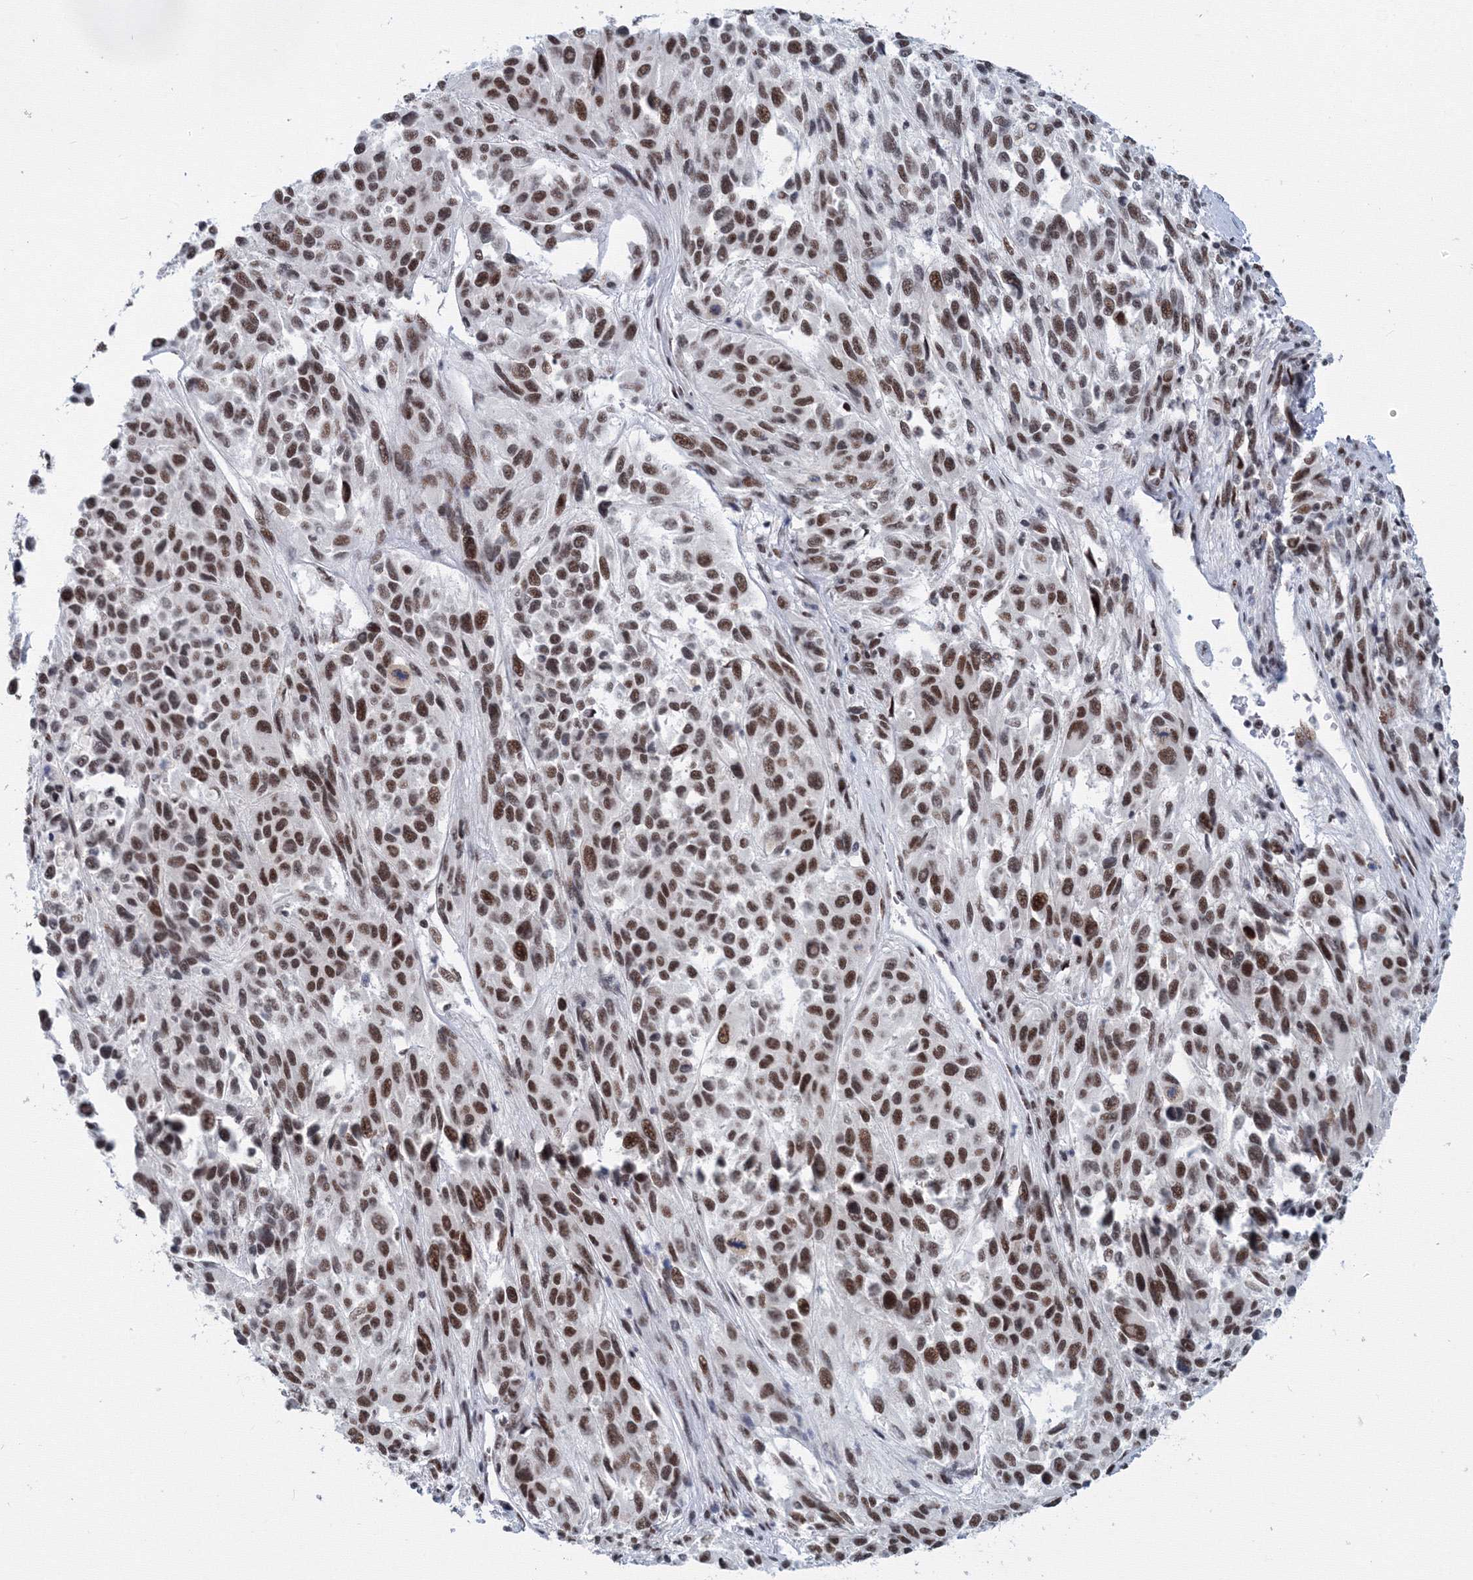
{"staining": {"intensity": "strong", "quantity": ">75%", "location": "nuclear"}, "tissue": "melanoma", "cell_type": "Tumor cells", "image_type": "cancer", "snomed": [{"axis": "morphology", "description": "Malignant melanoma, Metastatic site"}, {"axis": "topography", "description": "Lymph node"}], "caption": "A high-resolution photomicrograph shows immunohistochemistry staining of malignant melanoma (metastatic site), which reveals strong nuclear expression in about >75% of tumor cells.", "gene": "SF3B6", "patient": {"sex": "male", "age": 61}}